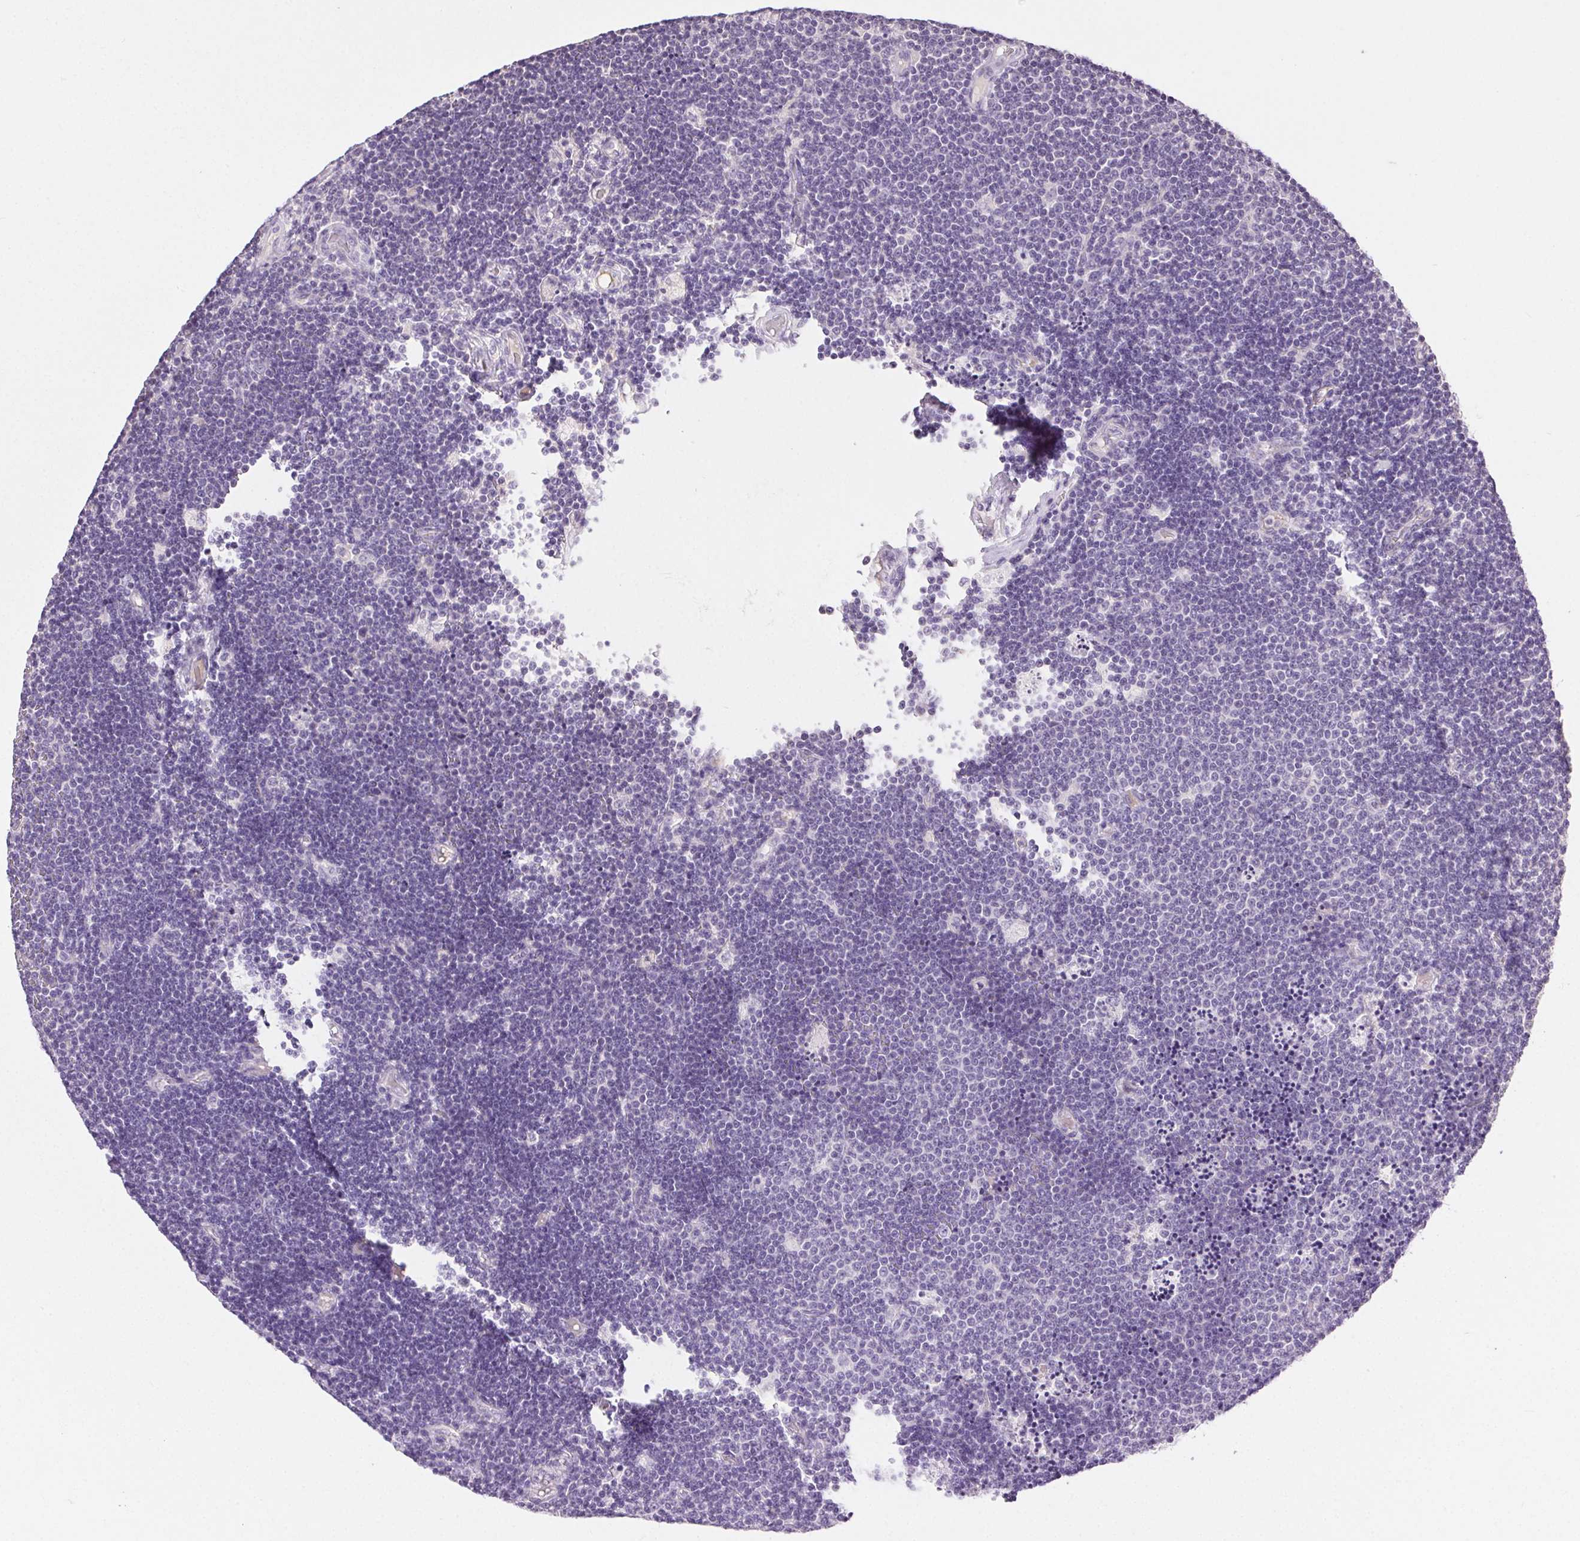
{"staining": {"intensity": "negative", "quantity": "none", "location": "none"}, "tissue": "lymphoma", "cell_type": "Tumor cells", "image_type": "cancer", "snomed": [{"axis": "morphology", "description": "Malignant lymphoma, non-Hodgkin's type, Low grade"}, {"axis": "topography", "description": "Brain"}], "caption": "There is no significant expression in tumor cells of lymphoma.", "gene": "SYCE2", "patient": {"sex": "female", "age": 66}}